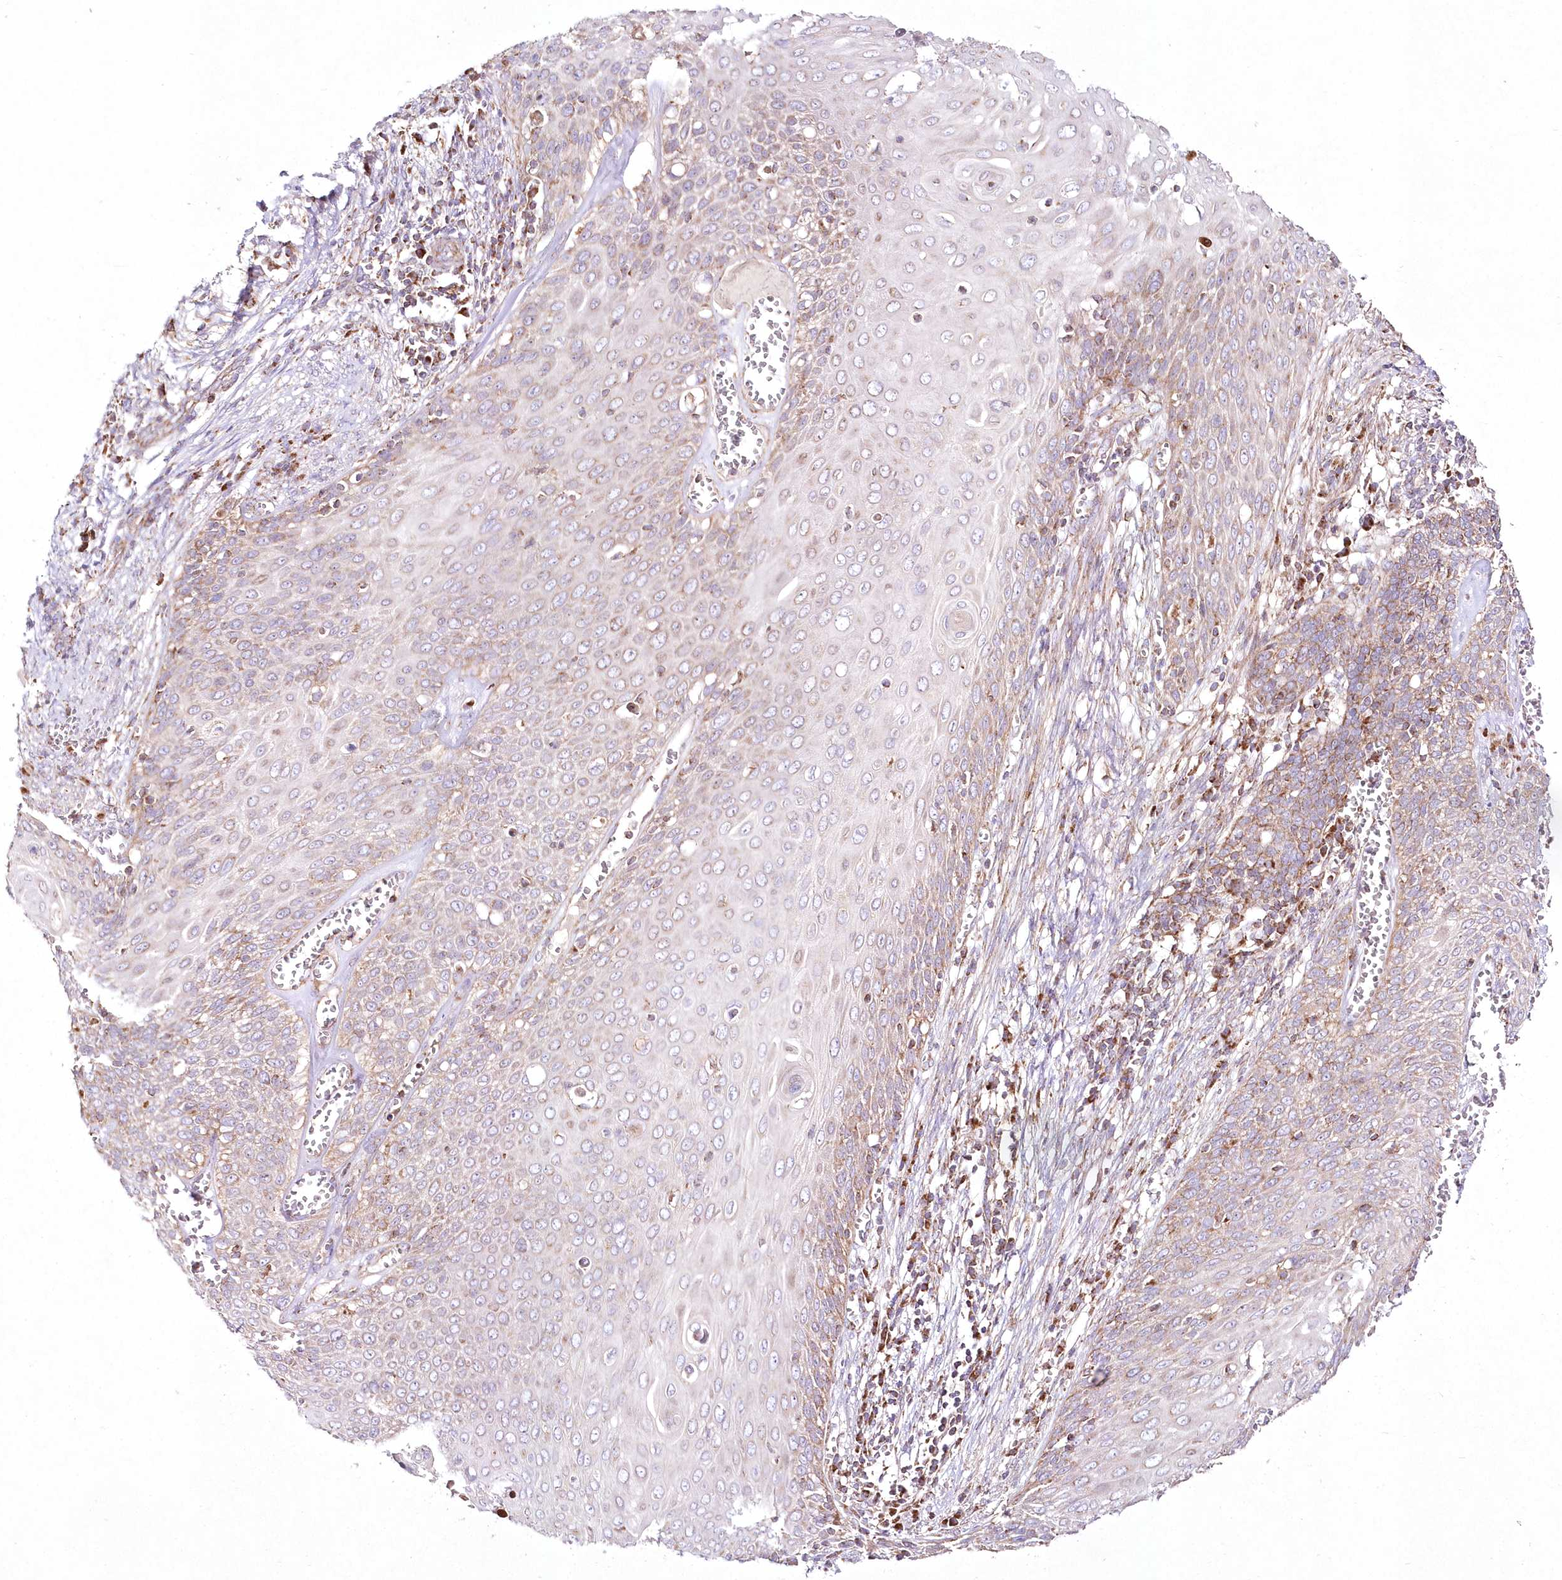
{"staining": {"intensity": "weak", "quantity": "25%-75%", "location": "cytoplasmic/membranous"}, "tissue": "cervical cancer", "cell_type": "Tumor cells", "image_type": "cancer", "snomed": [{"axis": "morphology", "description": "Squamous cell carcinoma, NOS"}, {"axis": "topography", "description": "Cervix"}], "caption": "Immunohistochemical staining of human cervical cancer reveals low levels of weak cytoplasmic/membranous protein staining in about 25%-75% of tumor cells. (IHC, brightfield microscopy, high magnification).", "gene": "DNA2", "patient": {"sex": "female", "age": 39}}